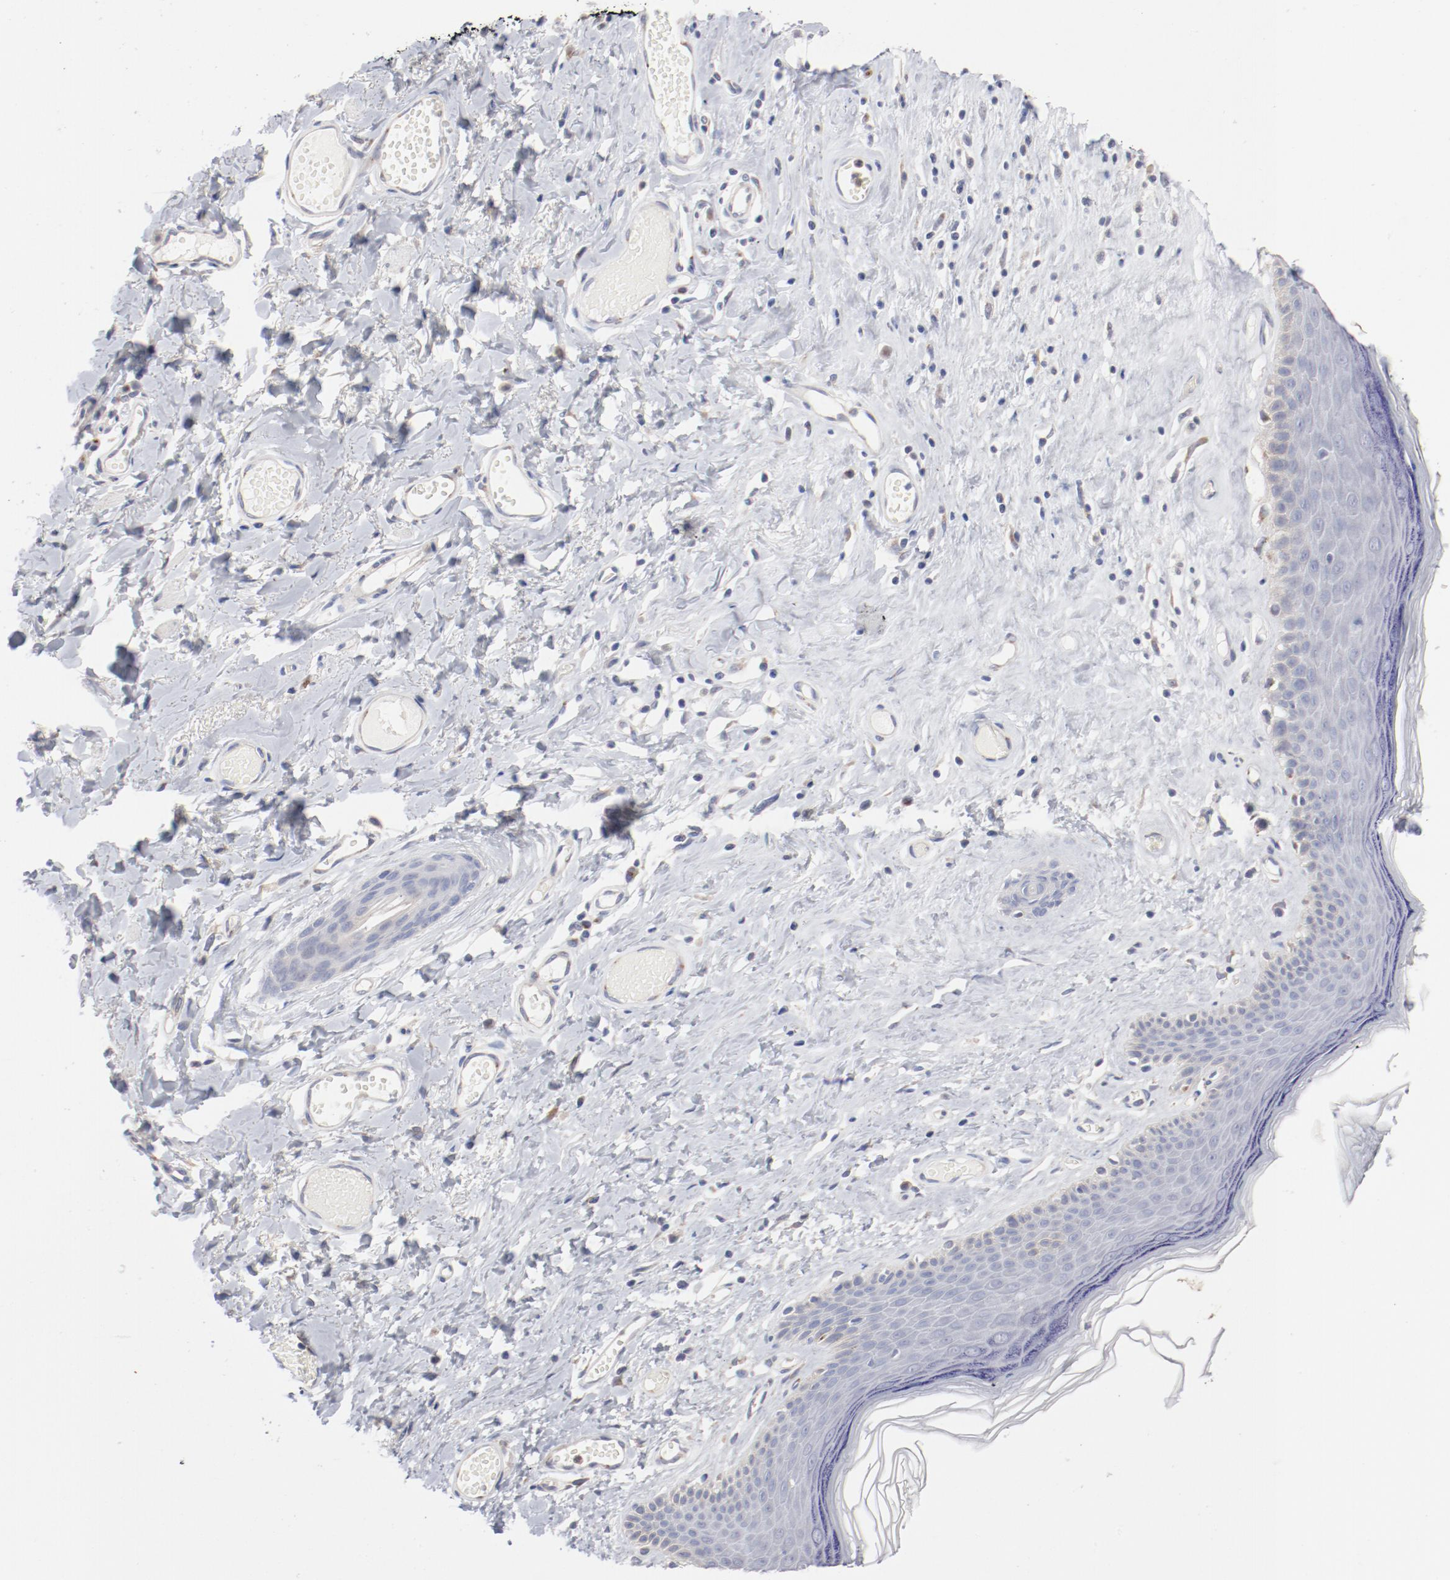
{"staining": {"intensity": "negative", "quantity": "none", "location": "none"}, "tissue": "skin", "cell_type": "Epidermal cells", "image_type": "normal", "snomed": [{"axis": "morphology", "description": "Normal tissue, NOS"}, {"axis": "morphology", "description": "Inflammation, NOS"}, {"axis": "topography", "description": "Vulva"}], "caption": "The IHC histopathology image has no significant expression in epidermal cells of skin. Brightfield microscopy of immunohistochemistry stained with DAB (3,3'-diaminobenzidine) (brown) and hematoxylin (blue), captured at high magnification.", "gene": "AK7", "patient": {"sex": "female", "age": 84}}